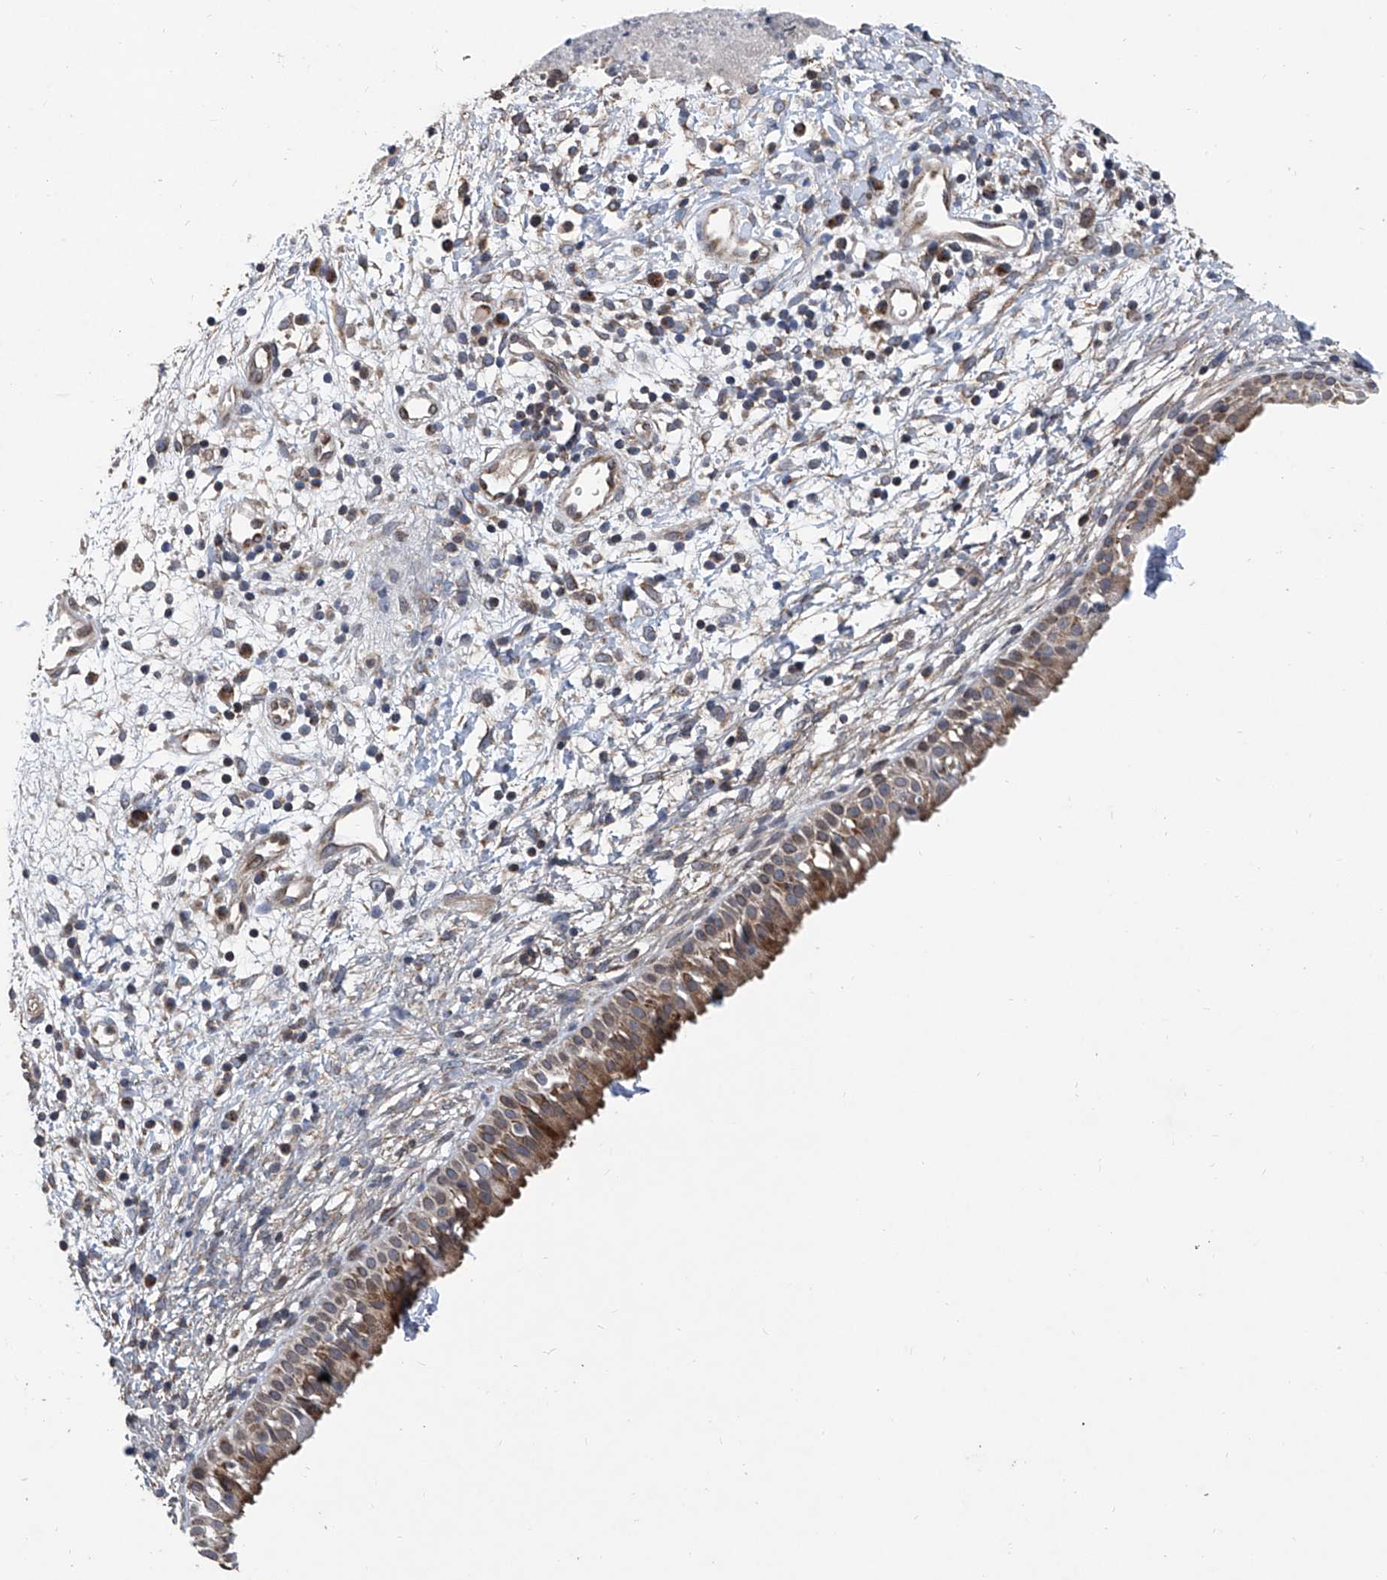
{"staining": {"intensity": "moderate", "quantity": ">75%", "location": "cytoplasmic/membranous"}, "tissue": "nasopharynx", "cell_type": "Respiratory epithelial cells", "image_type": "normal", "snomed": [{"axis": "morphology", "description": "Normal tissue, NOS"}, {"axis": "topography", "description": "Nasopharynx"}], "caption": "Nasopharynx stained with DAB immunohistochemistry (IHC) demonstrates medium levels of moderate cytoplasmic/membranous expression in about >75% of respiratory epithelial cells.", "gene": "BCKDHB", "patient": {"sex": "male", "age": 22}}